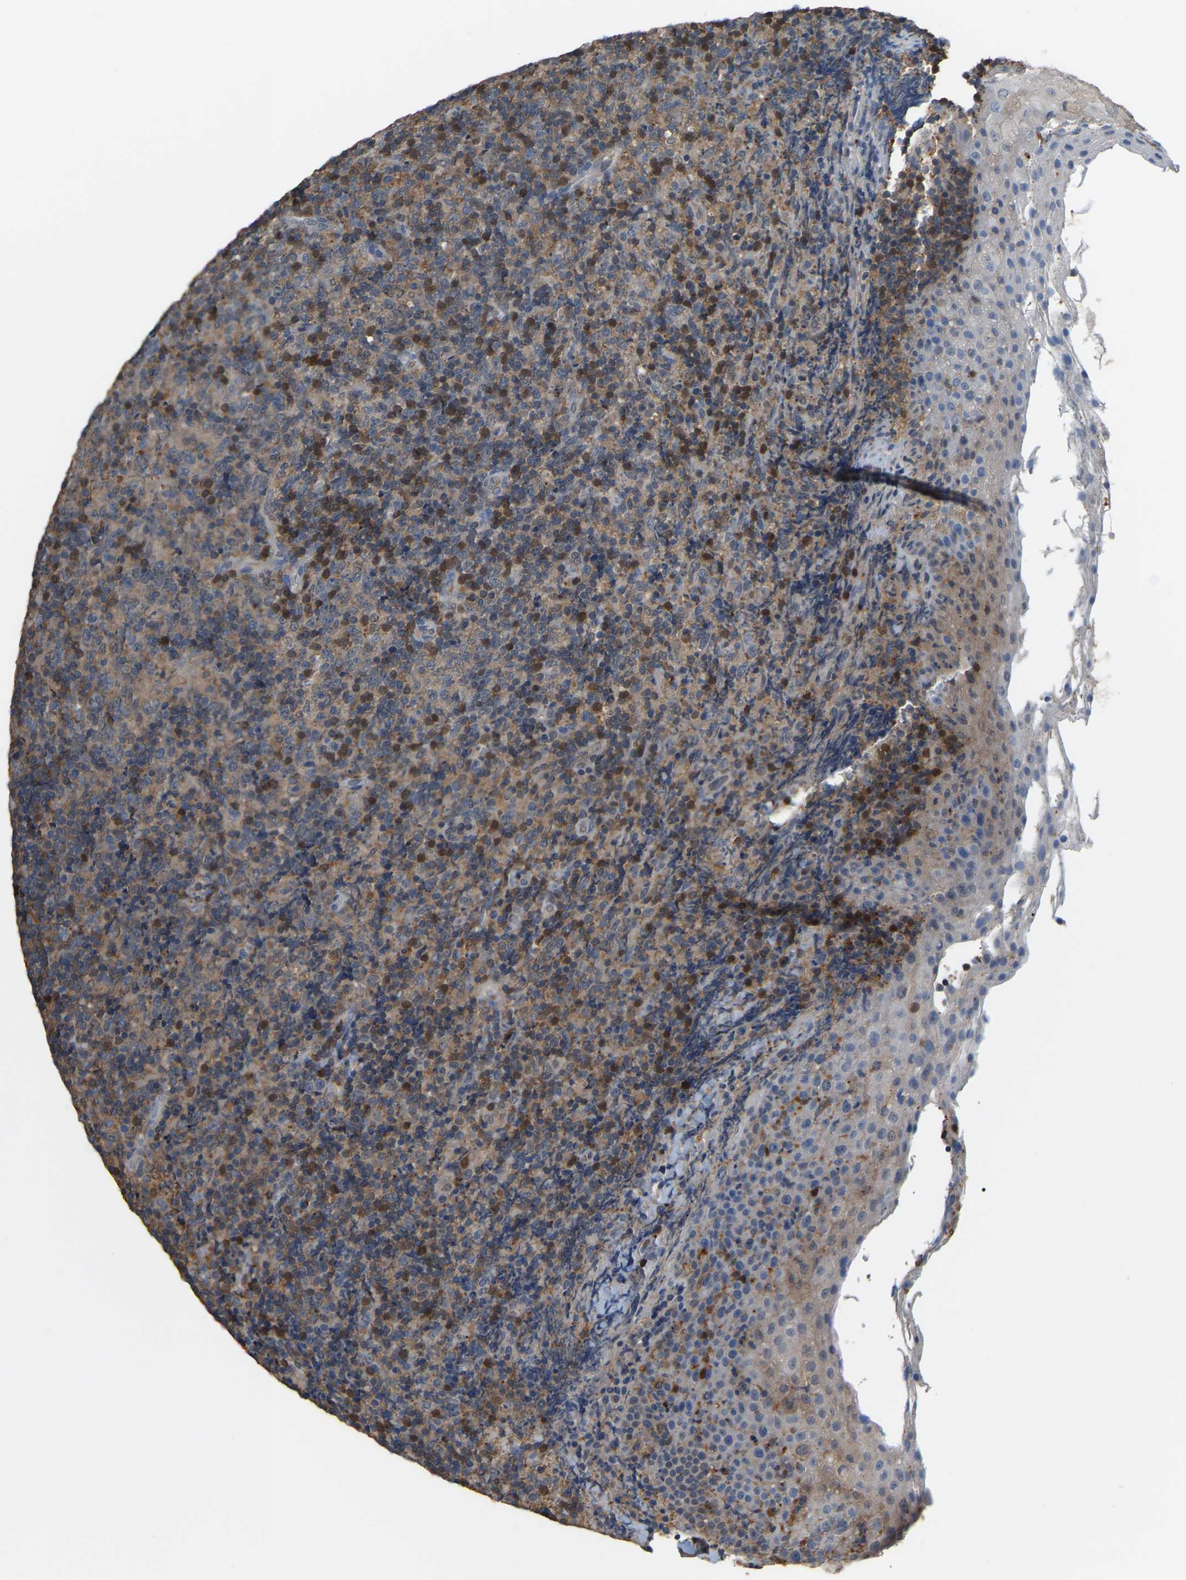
{"staining": {"intensity": "weak", "quantity": "25%-75%", "location": "cytoplasmic/membranous"}, "tissue": "lymphoma", "cell_type": "Tumor cells", "image_type": "cancer", "snomed": [{"axis": "morphology", "description": "Malignant lymphoma, non-Hodgkin's type, High grade"}, {"axis": "topography", "description": "Tonsil"}], "caption": "An immunohistochemistry image of tumor tissue is shown. Protein staining in brown highlights weak cytoplasmic/membranous positivity in high-grade malignant lymphoma, non-Hodgkin's type within tumor cells. The protein of interest is stained brown, and the nuclei are stained in blue (DAB (3,3'-diaminobenzidine) IHC with brightfield microscopy, high magnification).", "gene": "MTPN", "patient": {"sex": "female", "age": 36}}